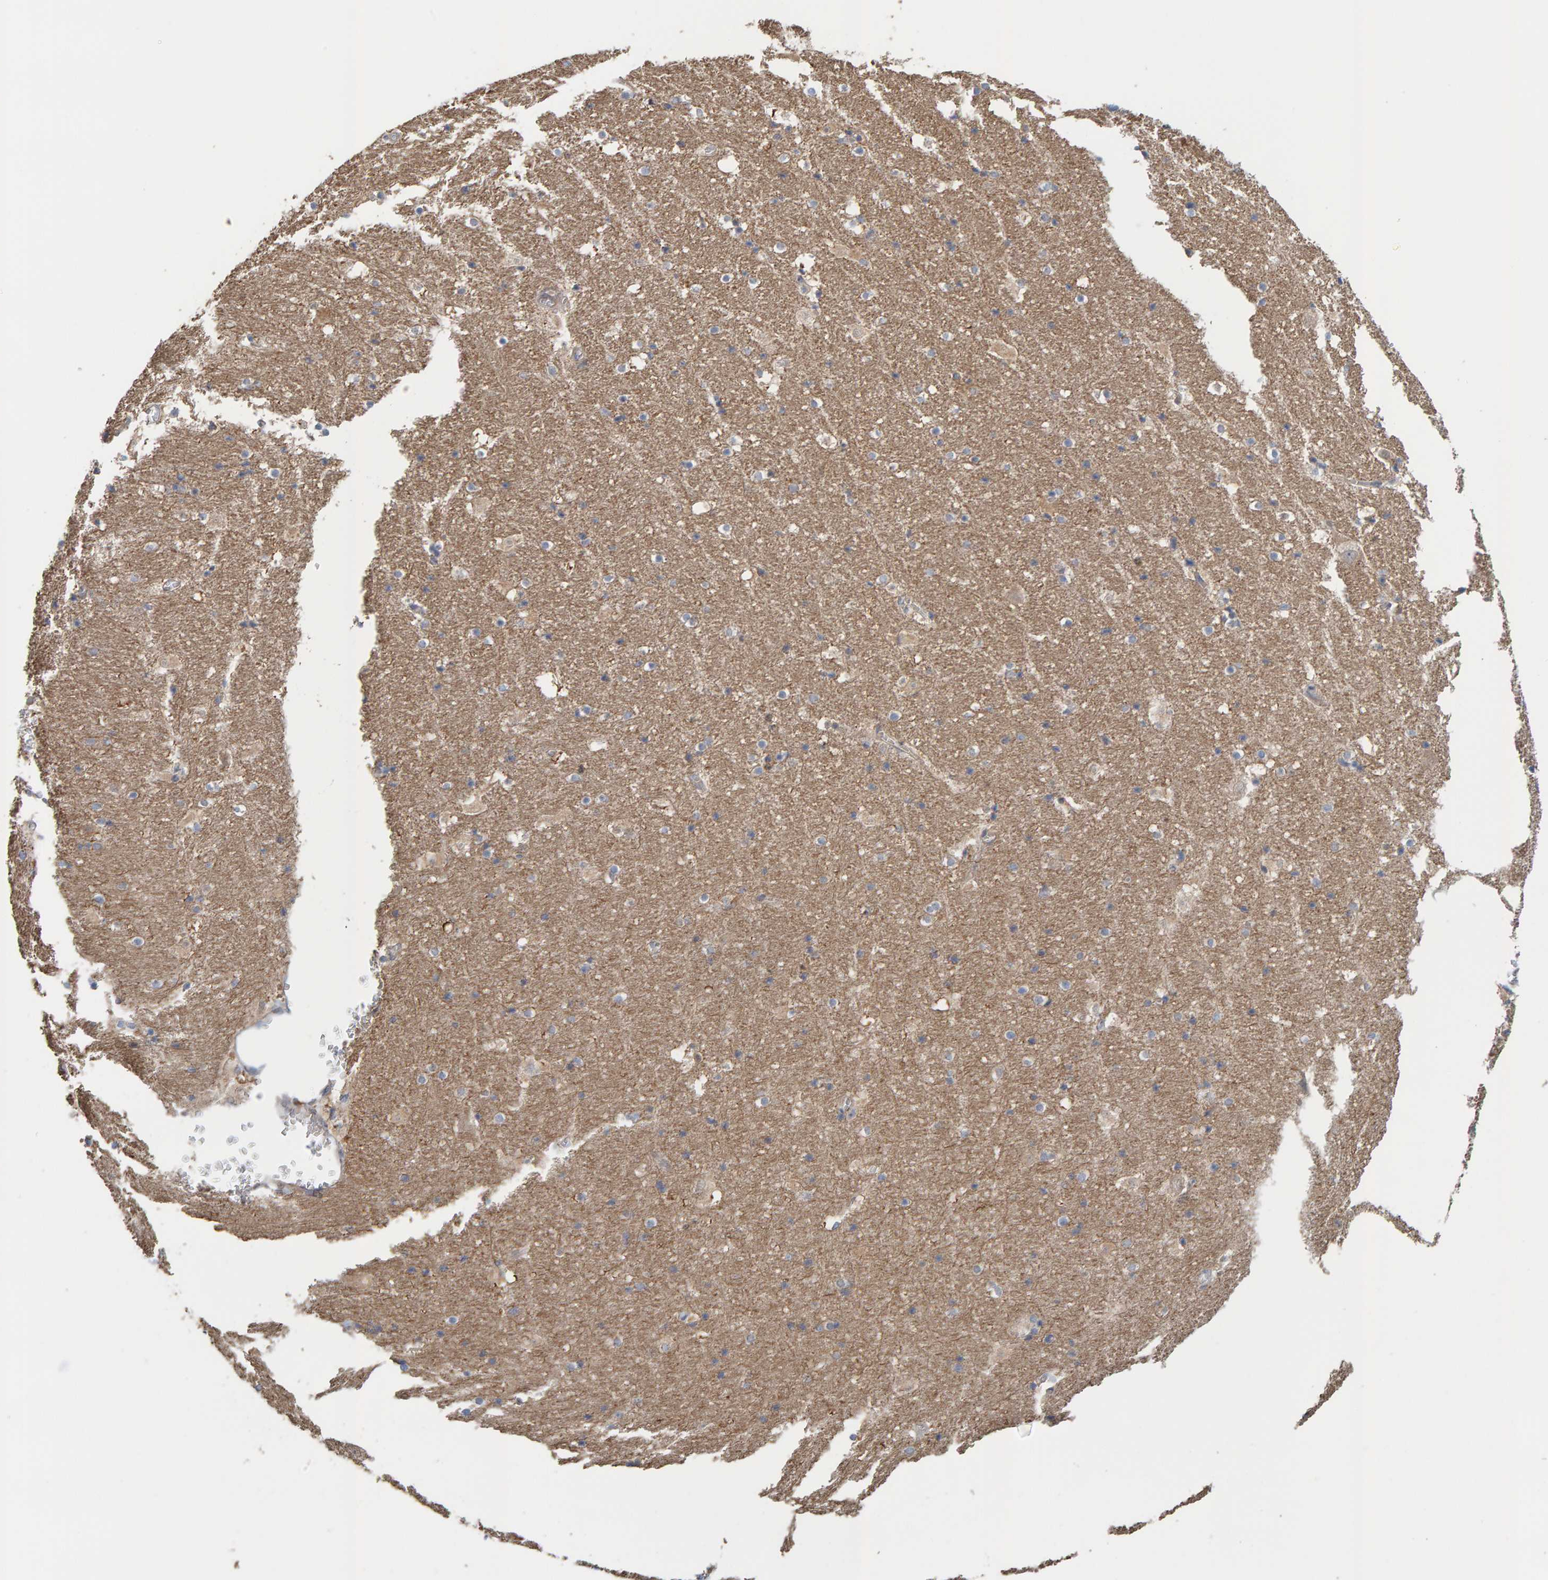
{"staining": {"intensity": "weak", "quantity": "25%-75%", "location": "cytoplasmic/membranous"}, "tissue": "hippocampus", "cell_type": "Glial cells", "image_type": "normal", "snomed": [{"axis": "morphology", "description": "Normal tissue, NOS"}, {"axis": "topography", "description": "Hippocampus"}], "caption": "Human hippocampus stained for a protein (brown) shows weak cytoplasmic/membranous positive positivity in about 25%-75% of glial cells.", "gene": "UBAP1", "patient": {"sex": "male", "age": 45}}